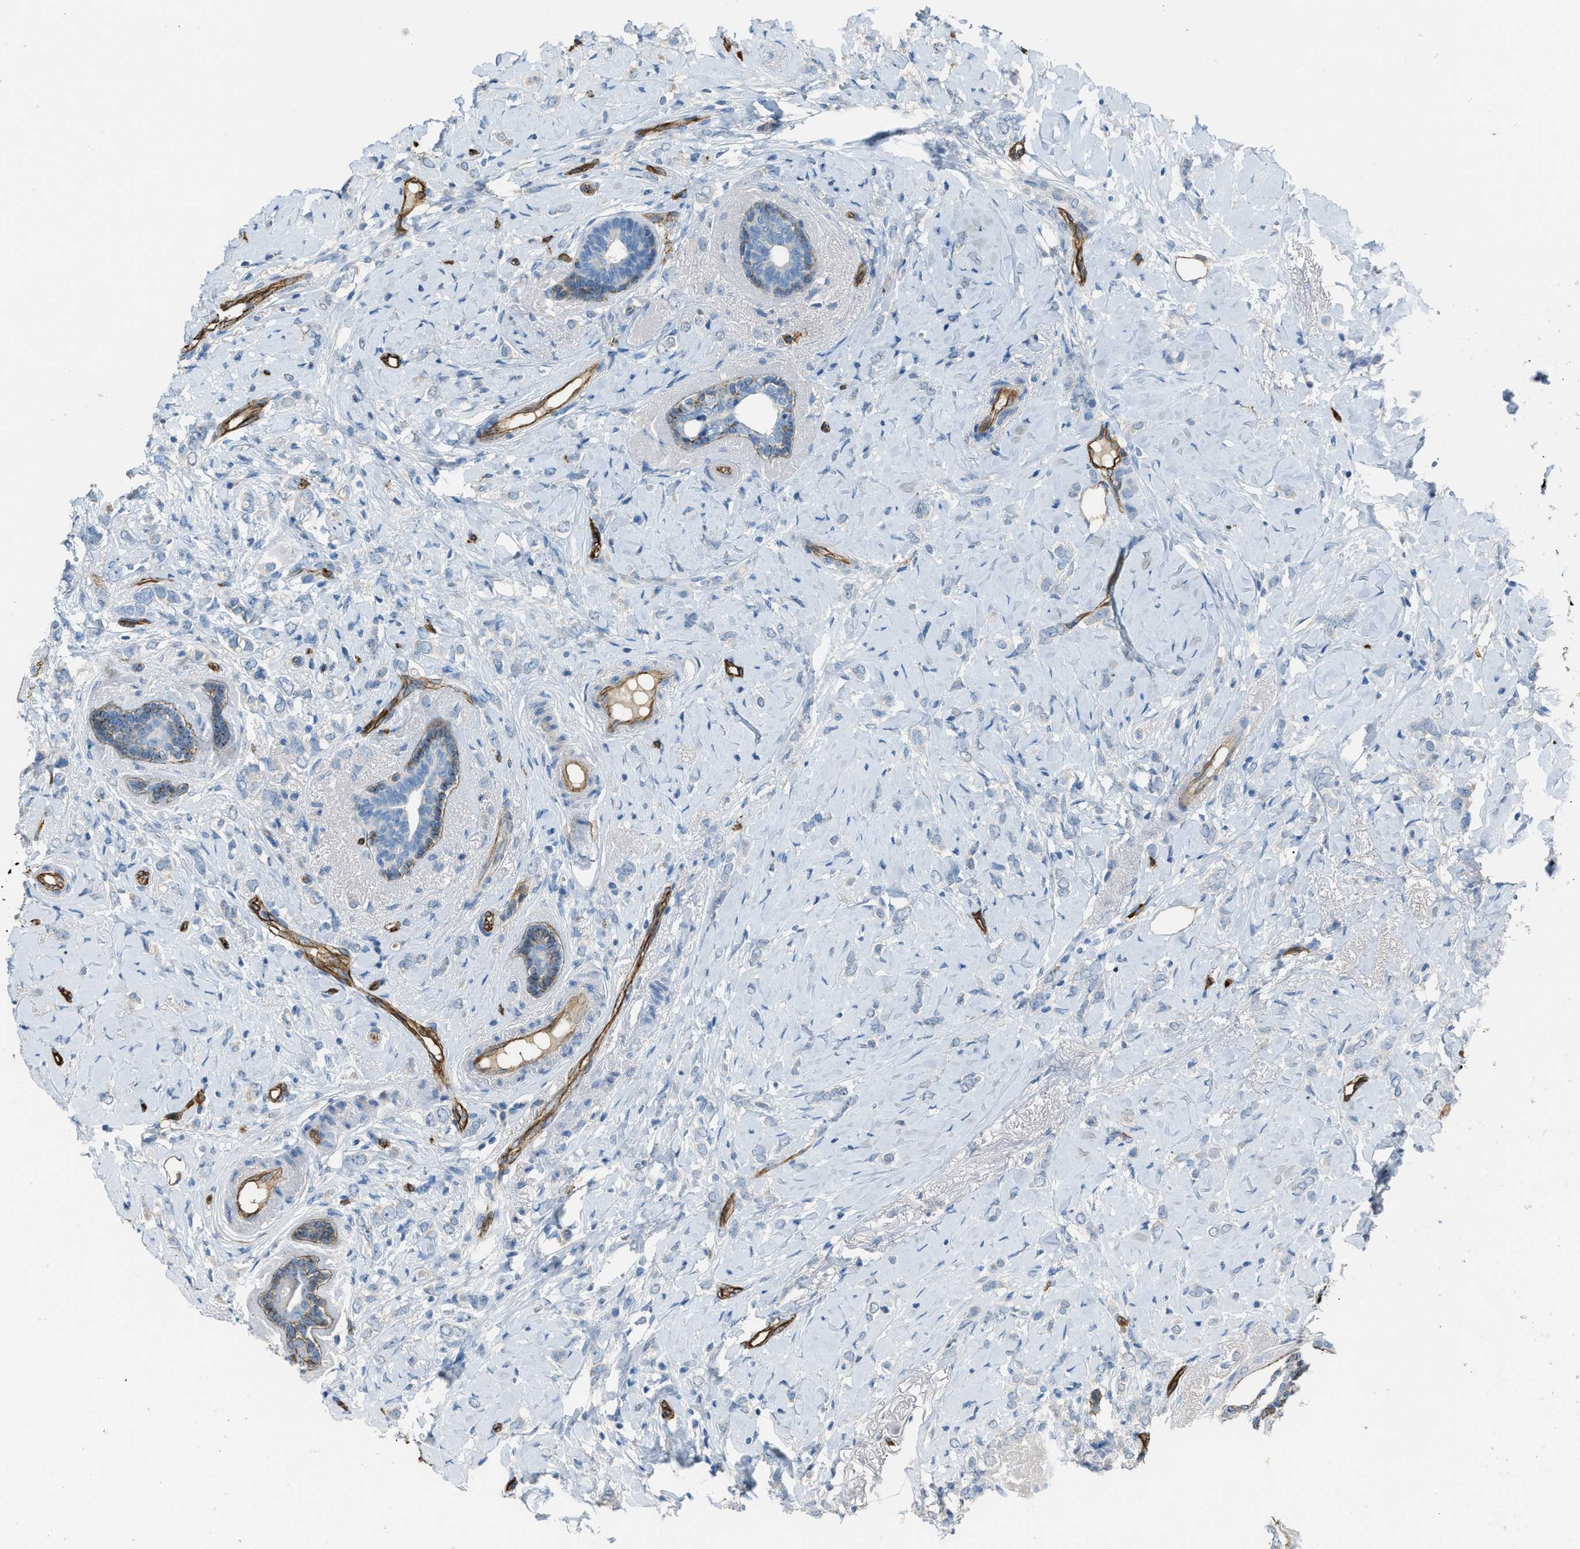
{"staining": {"intensity": "negative", "quantity": "none", "location": "none"}, "tissue": "breast cancer", "cell_type": "Tumor cells", "image_type": "cancer", "snomed": [{"axis": "morphology", "description": "Normal tissue, NOS"}, {"axis": "morphology", "description": "Lobular carcinoma"}, {"axis": "topography", "description": "Breast"}], "caption": "IHC histopathology image of human breast lobular carcinoma stained for a protein (brown), which displays no expression in tumor cells.", "gene": "SLC22A15", "patient": {"sex": "female", "age": 47}}